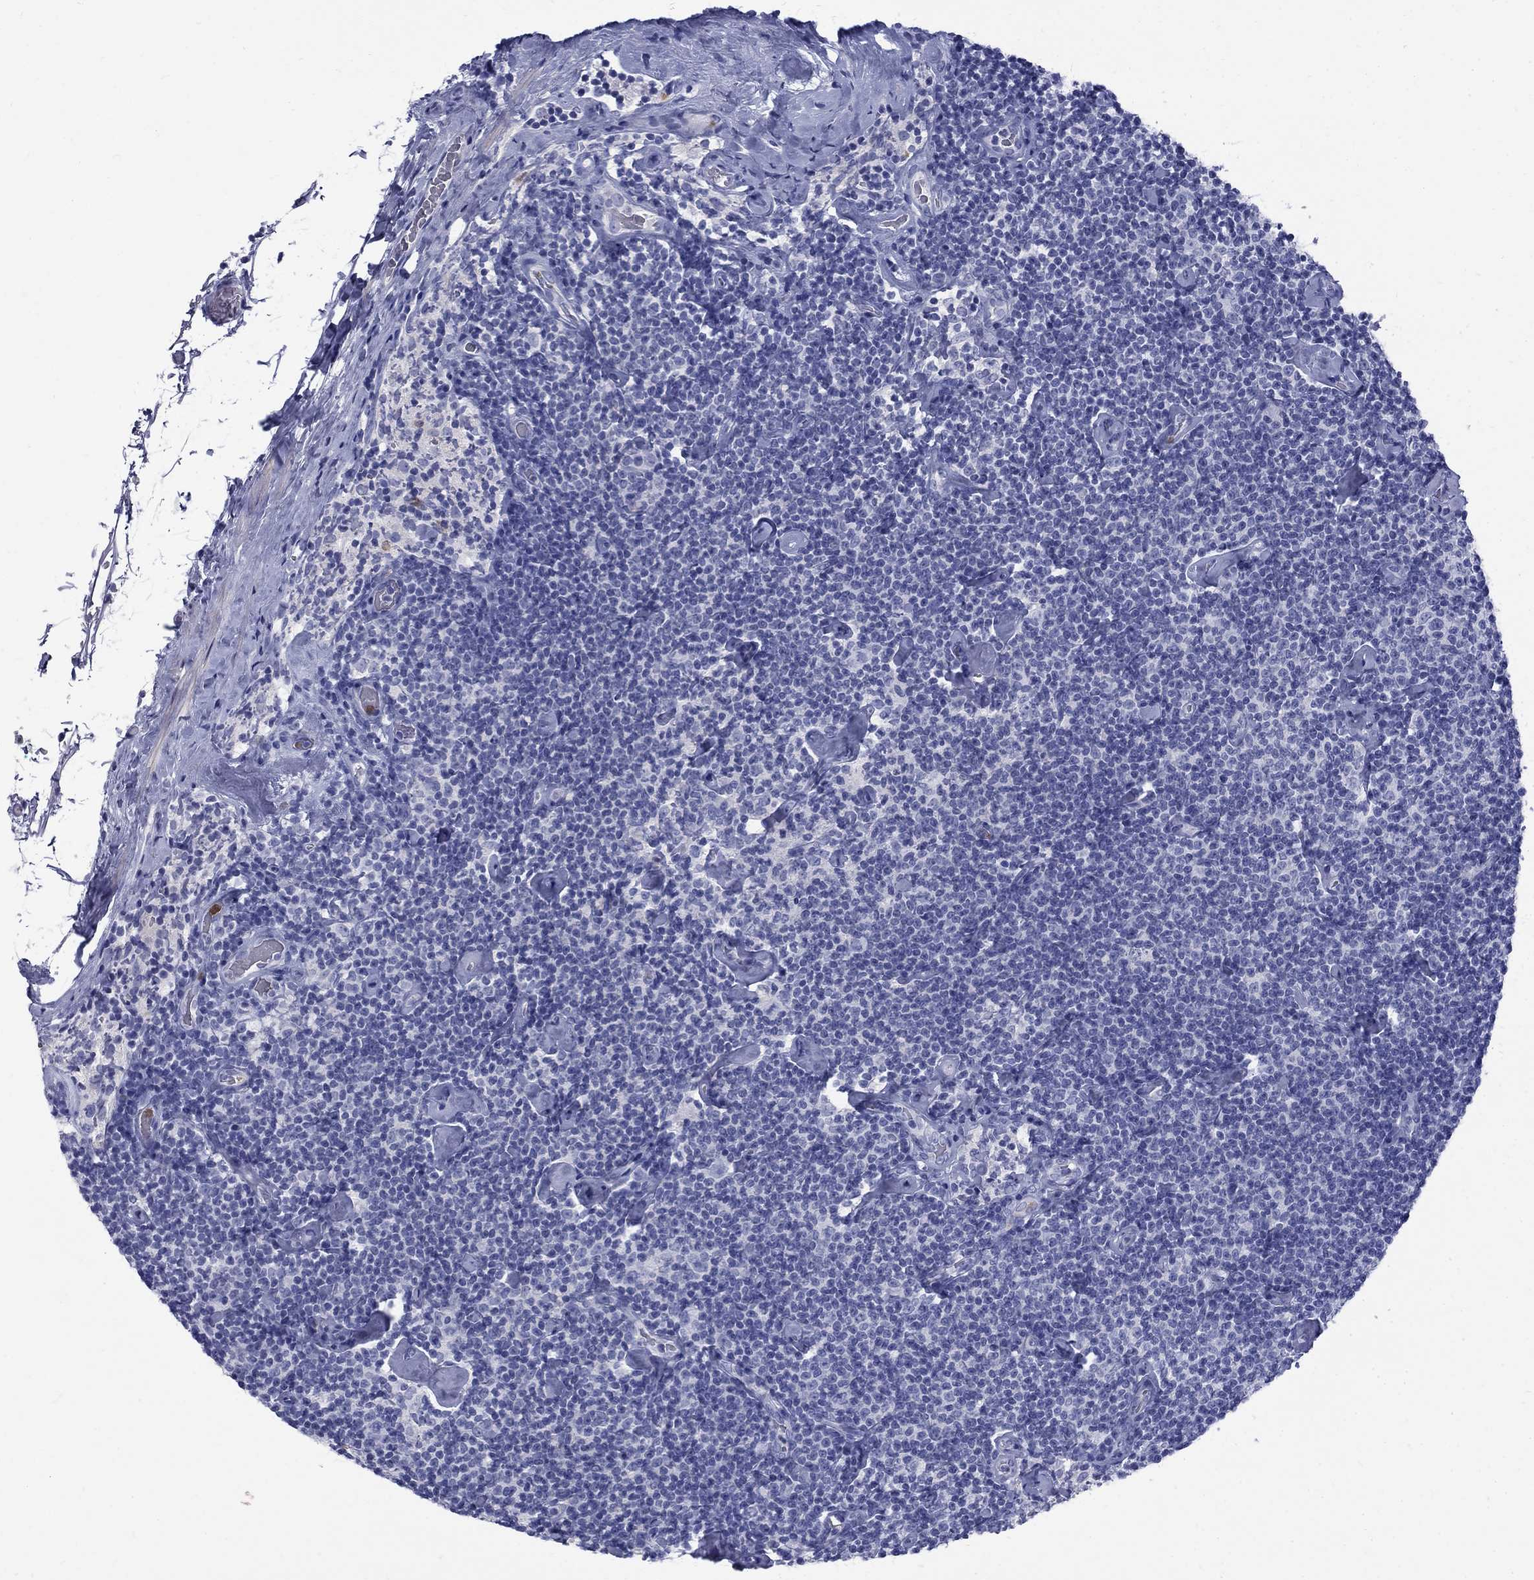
{"staining": {"intensity": "negative", "quantity": "none", "location": "none"}, "tissue": "lymphoma", "cell_type": "Tumor cells", "image_type": "cancer", "snomed": [{"axis": "morphology", "description": "Malignant lymphoma, non-Hodgkin's type, Low grade"}, {"axis": "topography", "description": "Lymph node"}], "caption": "High power microscopy image of an IHC histopathology image of lymphoma, revealing no significant expression in tumor cells.", "gene": "SERPINB2", "patient": {"sex": "male", "age": 81}}